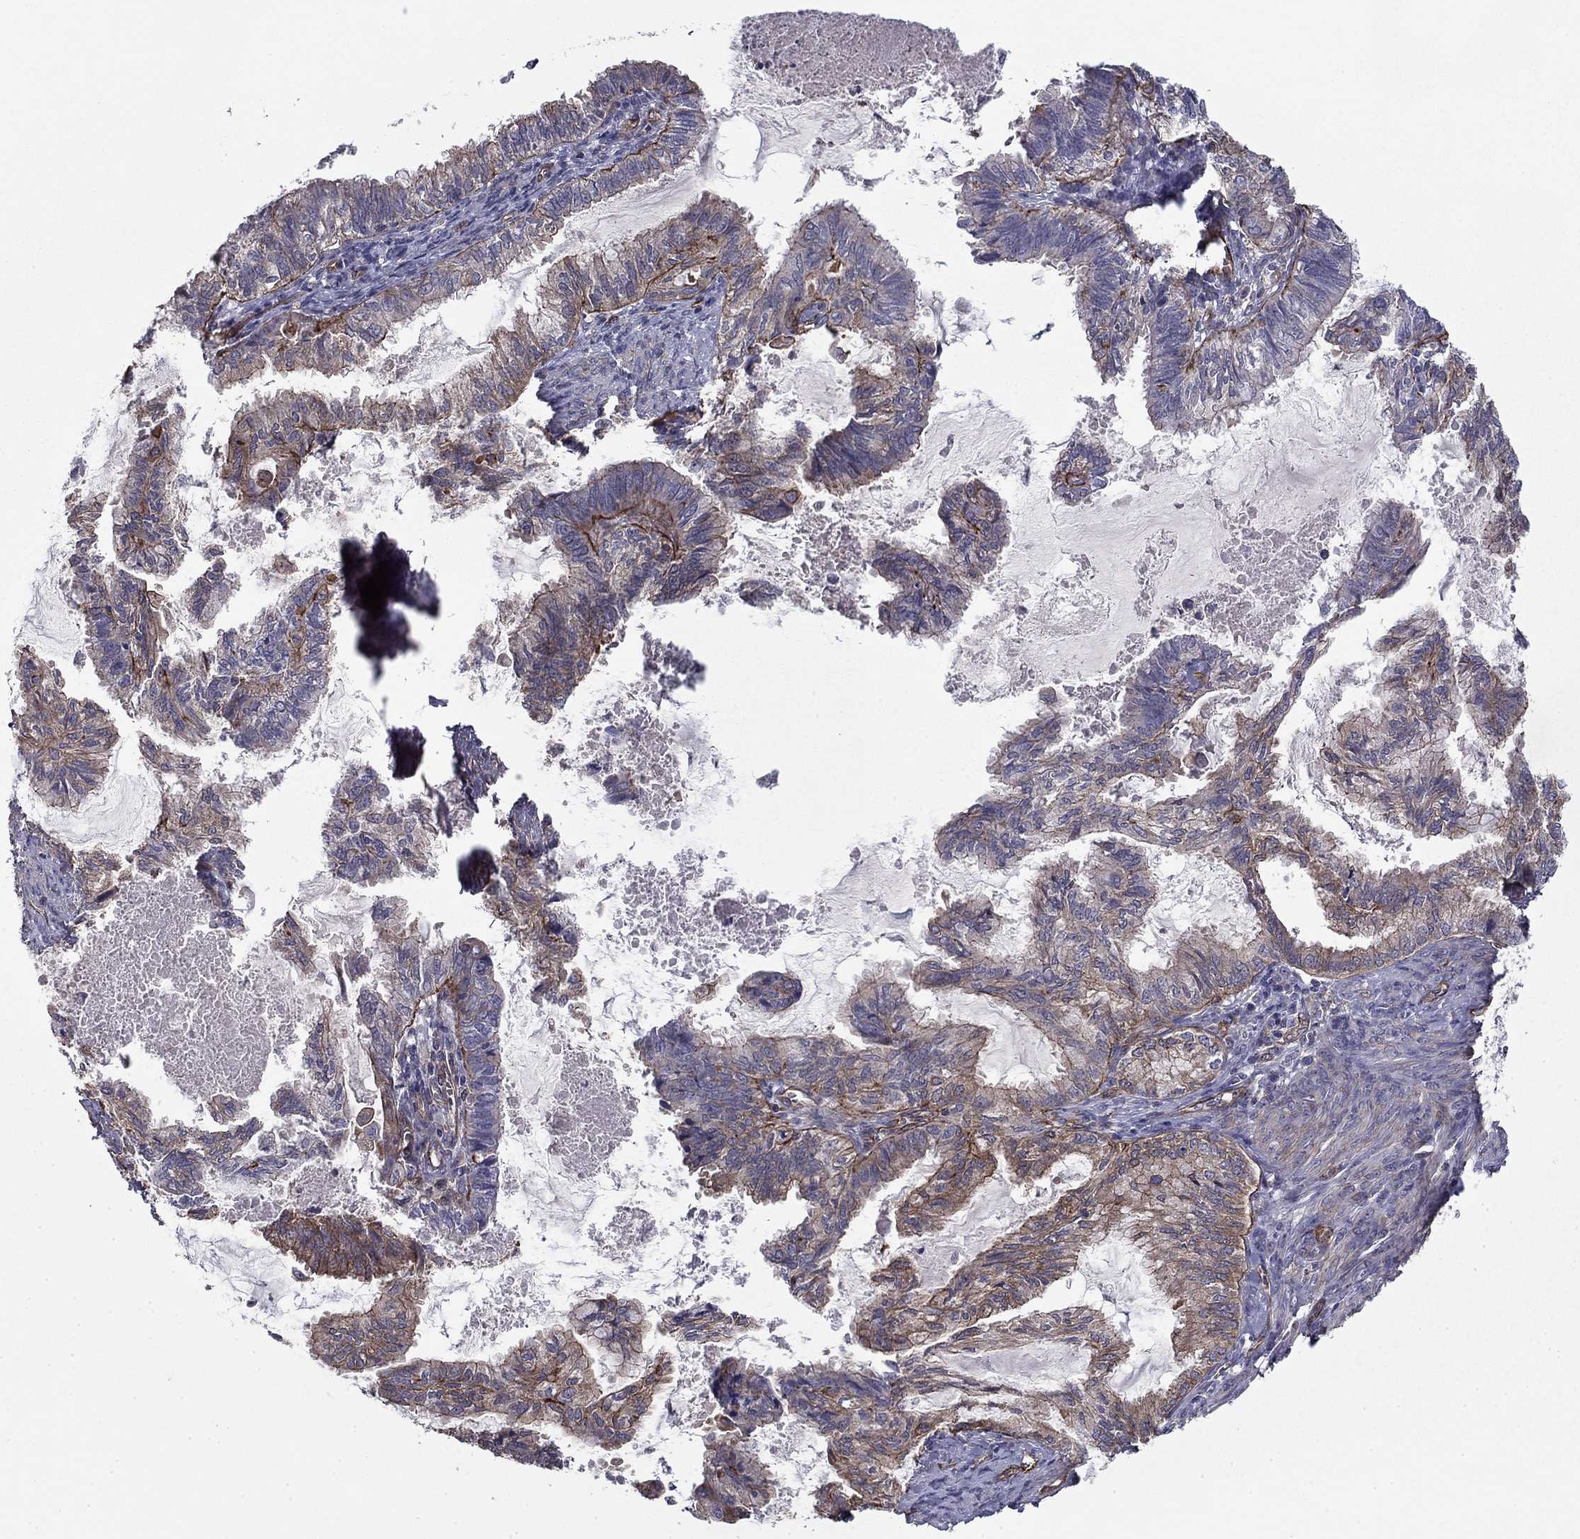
{"staining": {"intensity": "moderate", "quantity": "<25%", "location": "cytoplasmic/membranous"}, "tissue": "endometrial cancer", "cell_type": "Tumor cells", "image_type": "cancer", "snomed": [{"axis": "morphology", "description": "Adenocarcinoma, NOS"}, {"axis": "topography", "description": "Endometrium"}], "caption": "Protein analysis of endometrial adenocarcinoma tissue reveals moderate cytoplasmic/membranous staining in about <25% of tumor cells. (DAB (3,3'-diaminobenzidine) IHC with brightfield microscopy, high magnification).", "gene": "SHMT1", "patient": {"sex": "female", "age": 86}}